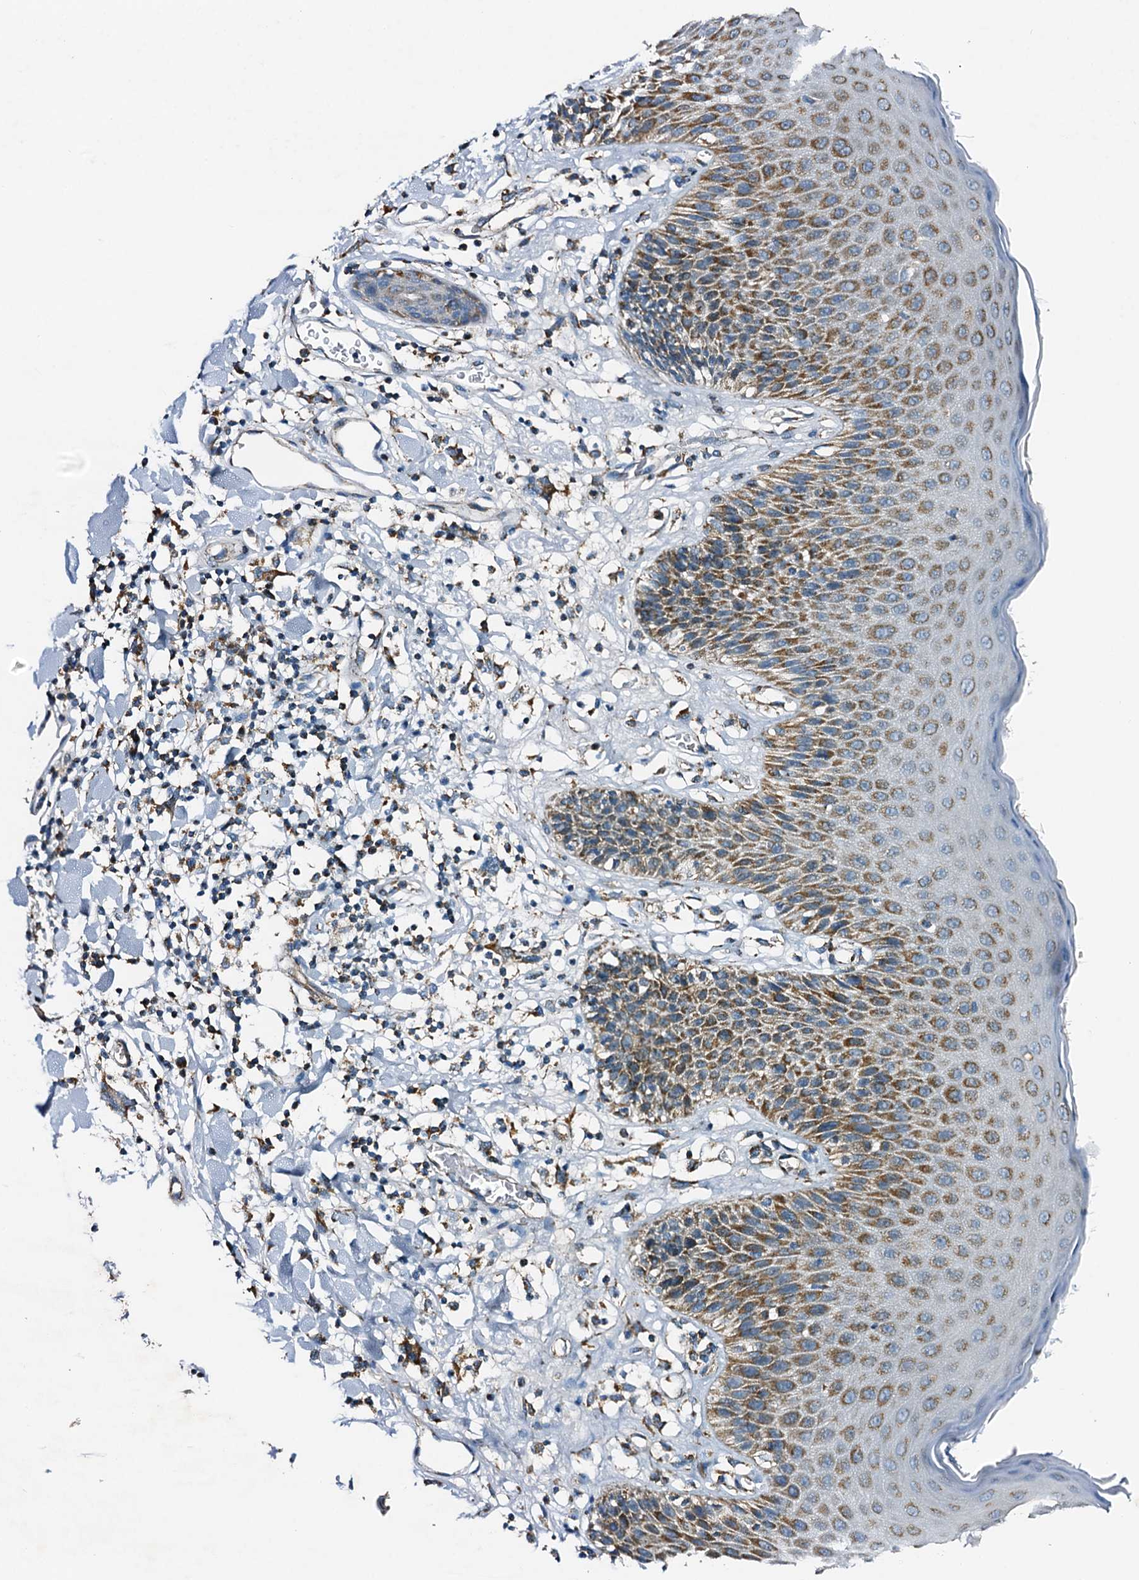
{"staining": {"intensity": "moderate", "quantity": ">75%", "location": "cytoplasmic/membranous"}, "tissue": "skin", "cell_type": "Epidermal cells", "image_type": "normal", "snomed": [{"axis": "morphology", "description": "Normal tissue, NOS"}, {"axis": "topography", "description": "Vulva"}], "caption": "A medium amount of moderate cytoplasmic/membranous positivity is identified in about >75% of epidermal cells in normal skin.", "gene": "POC1A", "patient": {"sex": "female", "age": 68}}